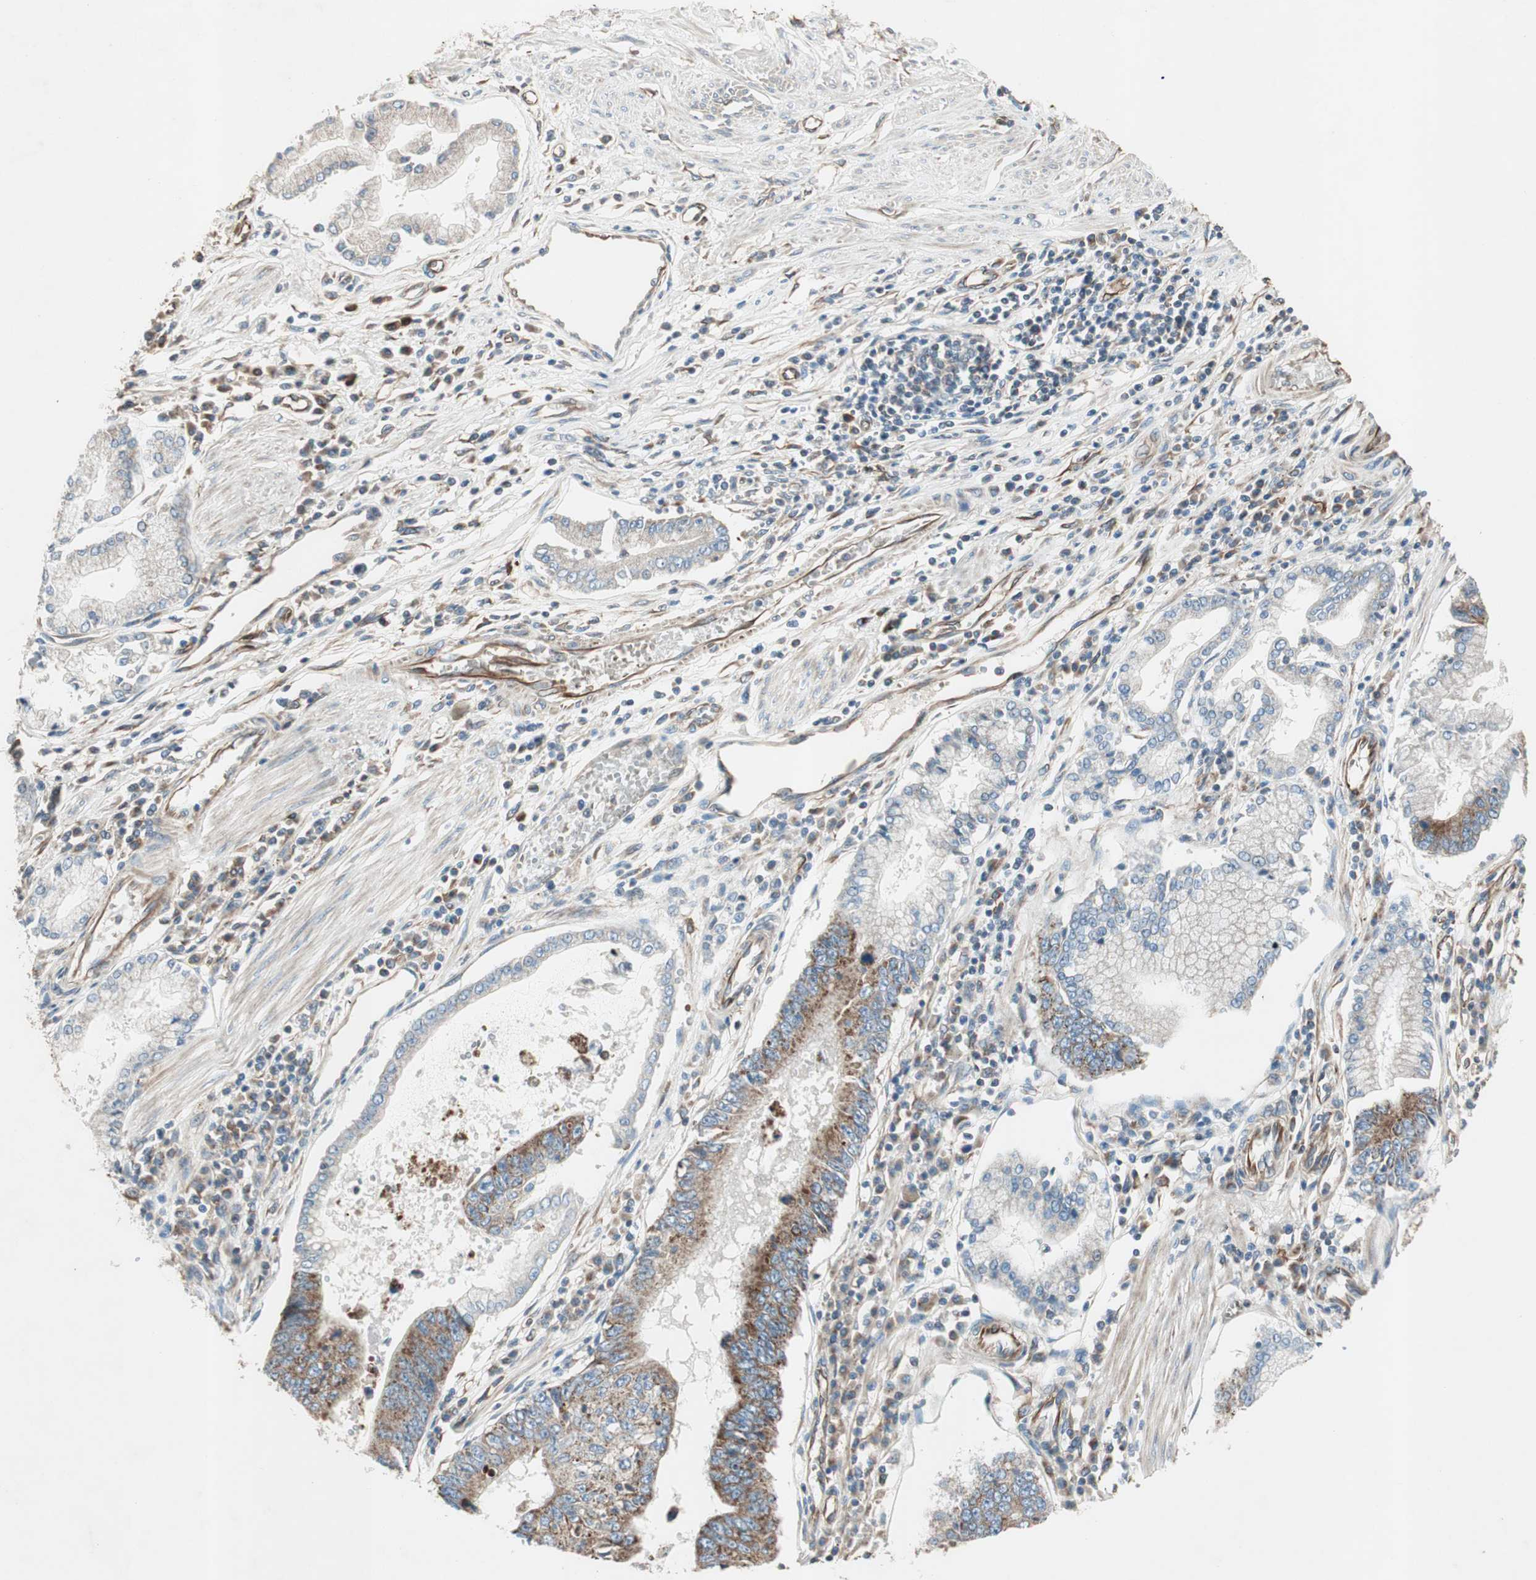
{"staining": {"intensity": "moderate", "quantity": "25%-75%", "location": "cytoplasmic/membranous"}, "tissue": "stomach cancer", "cell_type": "Tumor cells", "image_type": "cancer", "snomed": [{"axis": "morphology", "description": "Adenocarcinoma, NOS"}, {"axis": "topography", "description": "Stomach"}], "caption": "A medium amount of moderate cytoplasmic/membranous positivity is present in approximately 25%-75% of tumor cells in adenocarcinoma (stomach) tissue.", "gene": "SRCIN1", "patient": {"sex": "male", "age": 59}}